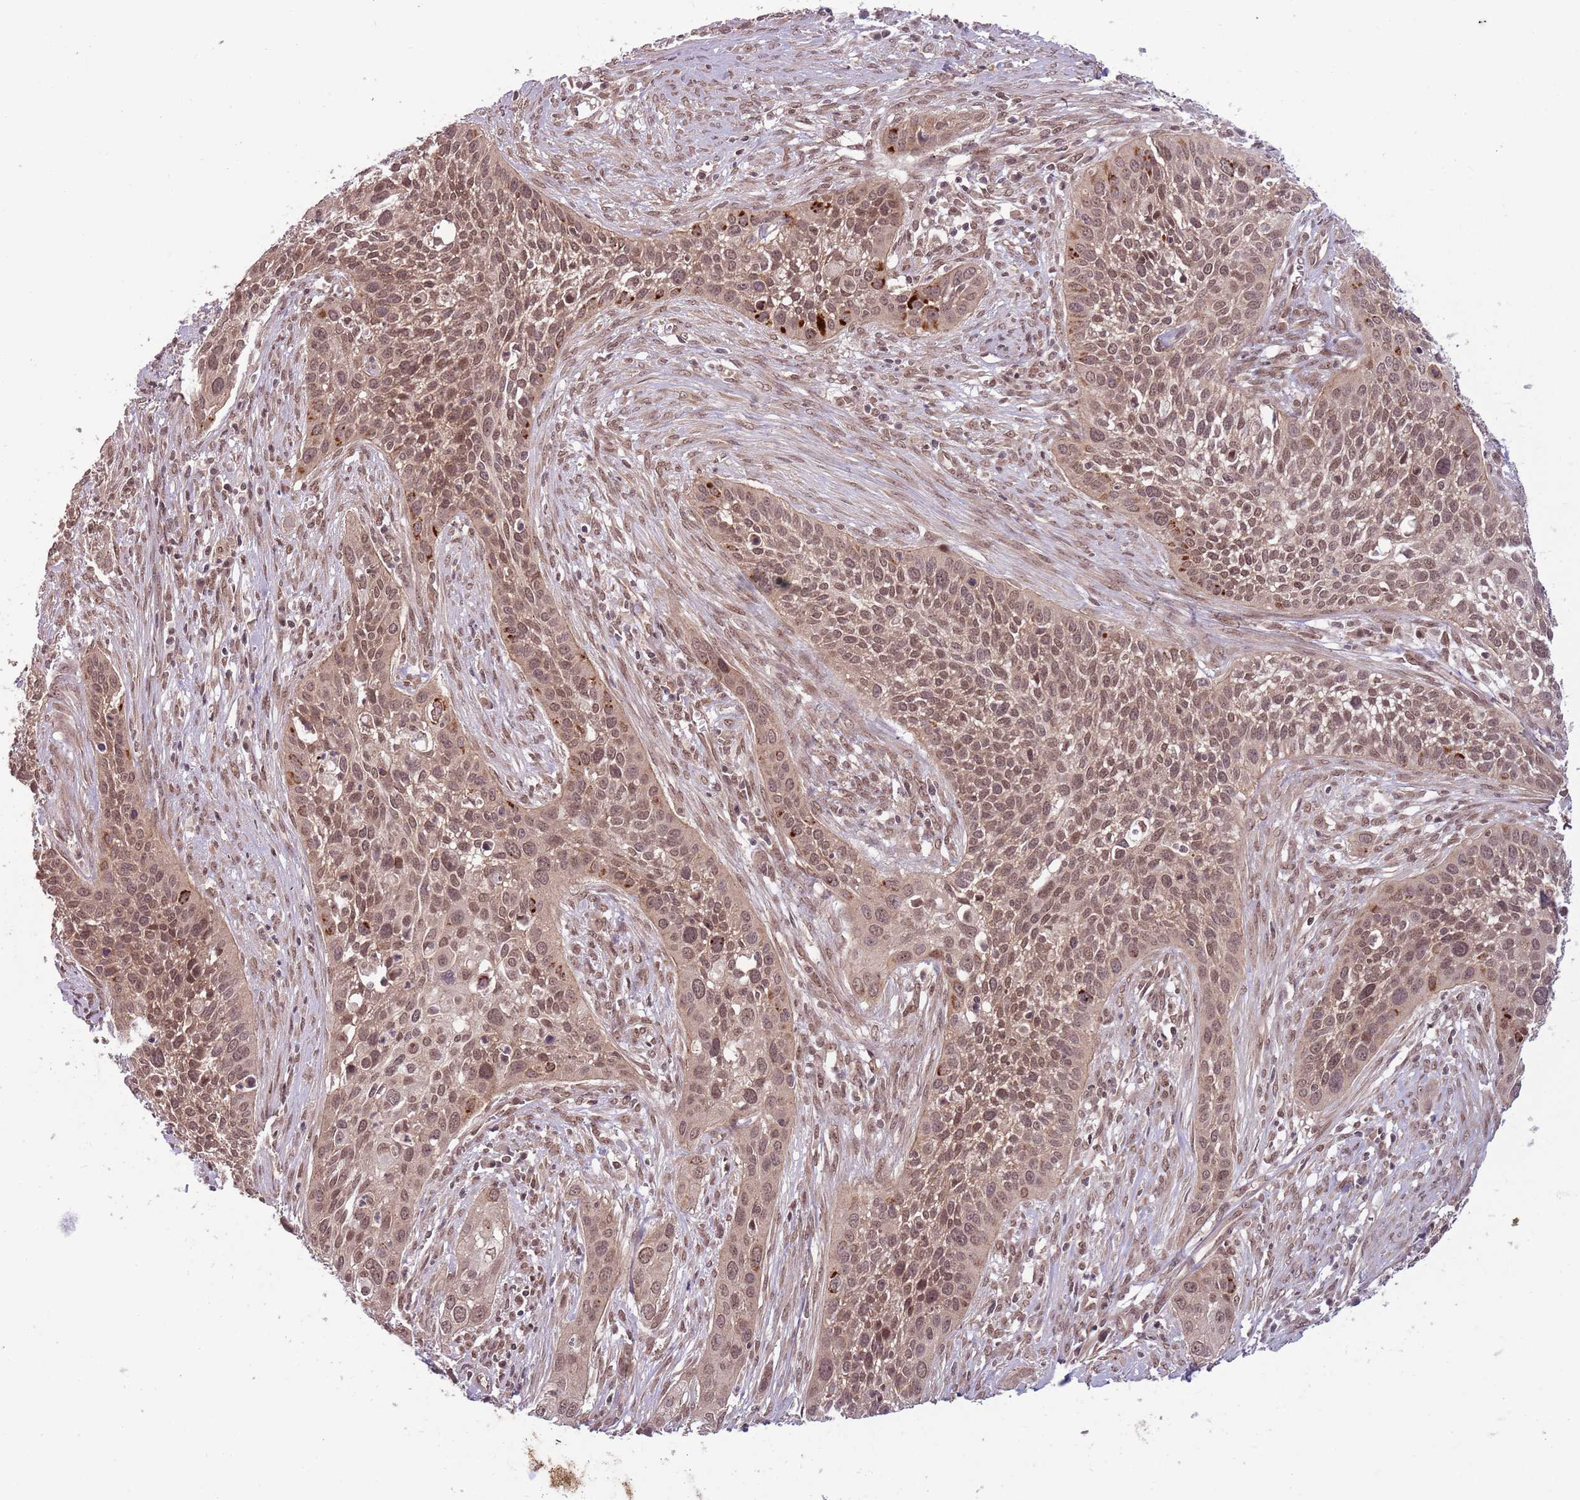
{"staining": {"intensity": "weak", "quantity": ">75%", "location": "cytoplasmic/membranous,nuclear"}, "tissue": "cervical cancer", "cell_type": "Tumor cells", "image_type": "cancer", "snomed": [{"axis": "morphology", "description": "Squamous cell carcinoma, NOS"}, {"axis": "topography", "description": "Cervix"}], "caption": "Protein expression analysis of cervical cancer exhibits weak cytoplasmic/membranous and nuclear positivity in approximately >75% of tumor cells.", "gene": "ADAMTS3", "patient": {"sex": "female", "age": 34}}